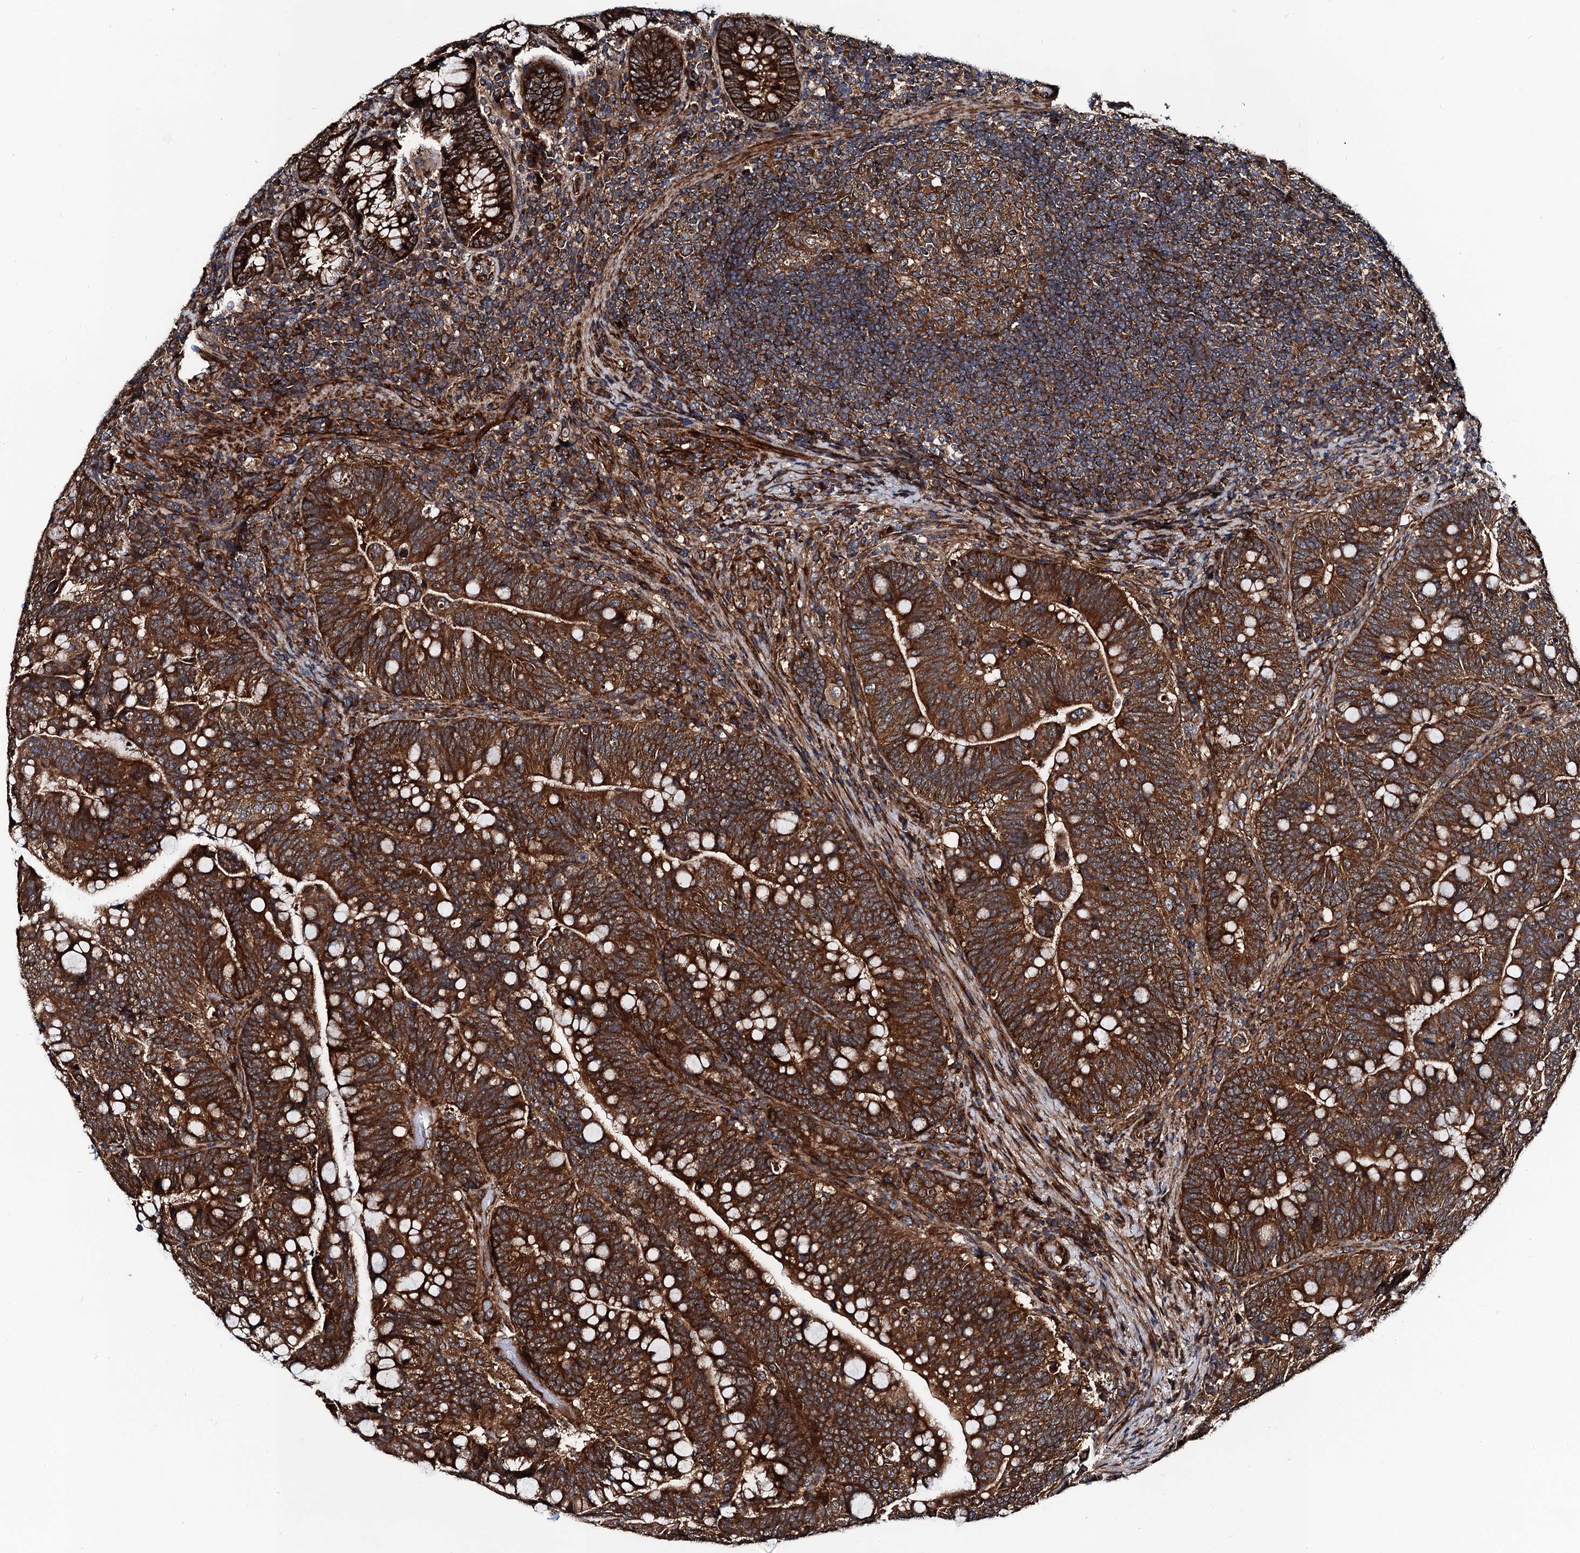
{"staining": {"intensity": "strong", "quantity": ">75%", "location": "cytoplasmic/membranous"}, "tissue": "colorectal cancer", "cell_type": "Tumor cells", "image_type": "cancer", "snomed": [{"axis": "morphology", "description": "Normal tissue, NOS"}, {"axis": "morphology", "description": "Adenocarcinoma, NOS"}, {"axis": "topography", "description": "Colon"}], "caption": "Immunohistochemical staining of colorectal cancer (adenocarcinoma) displays high levels of strong cytoplasmic/membranous positivity in approximately >75% of tumor cells. (DAB (3,3'-diaminobenzidine) IHC, brown staining for protein, blue staining for nuclei).", "gene": "NEK1", "patient": {"sex": "female", "age": 66}}